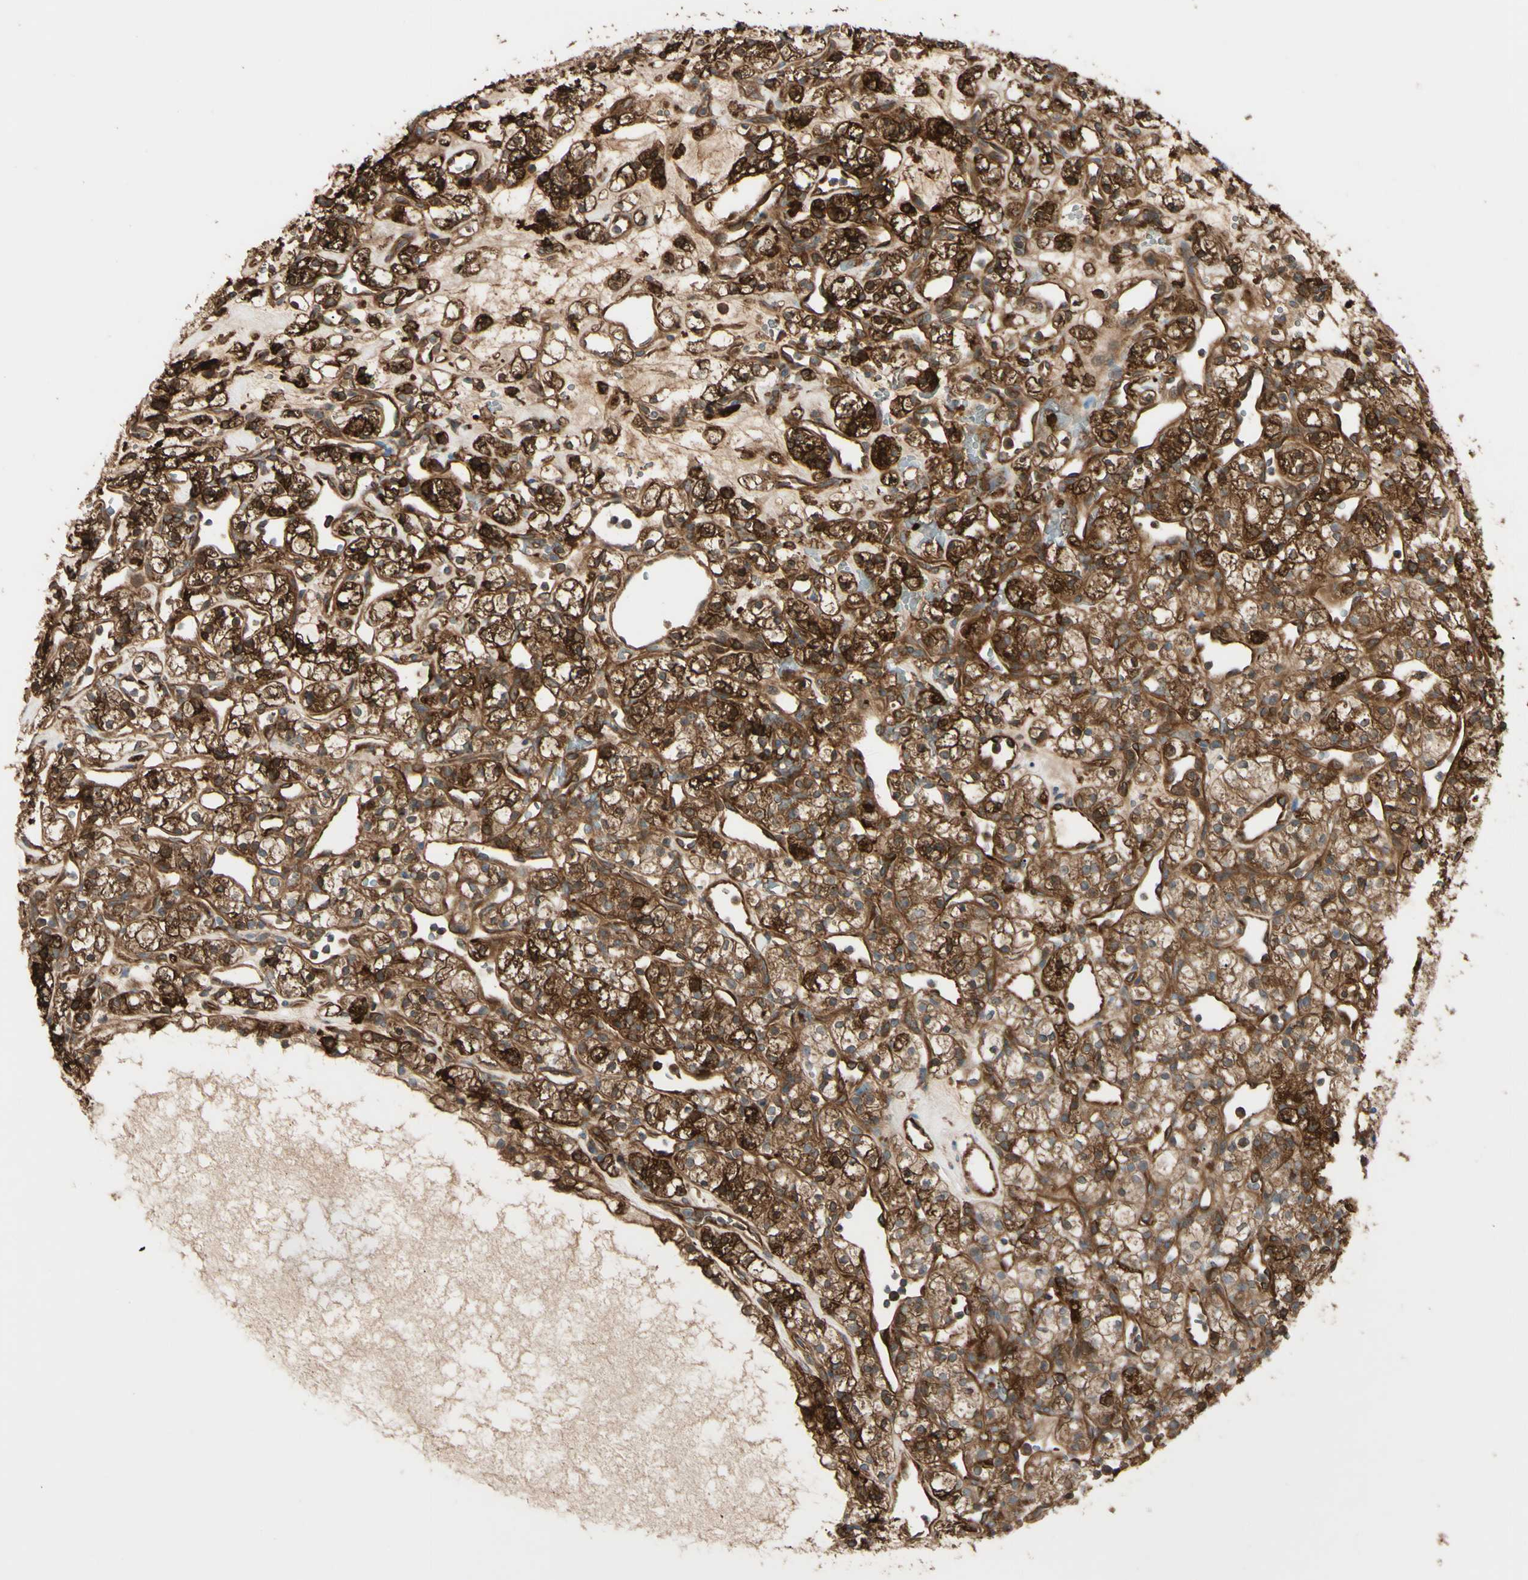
{"staining": {"intensity": "strong", "quantity": ">75%", "location": "cytoplasmic/membranous"}, "tissue": "renal cancer", "cell_type": "Tumor cells", "image_type": "cancer", "snomed": [{"axis": "morphology", "description": "Adenocarcinoma, NOS"}, {"axis": "topography", "description": "Kidney"}], "caption": "This is an image of immunohistochemistry staining of adenocarcinoma (renal), which shows strong positivity in the cytoplasmic/membranous of tumor cells.", "gene": "PTPN12", "patient": {"sex": "female", "age": 60}}